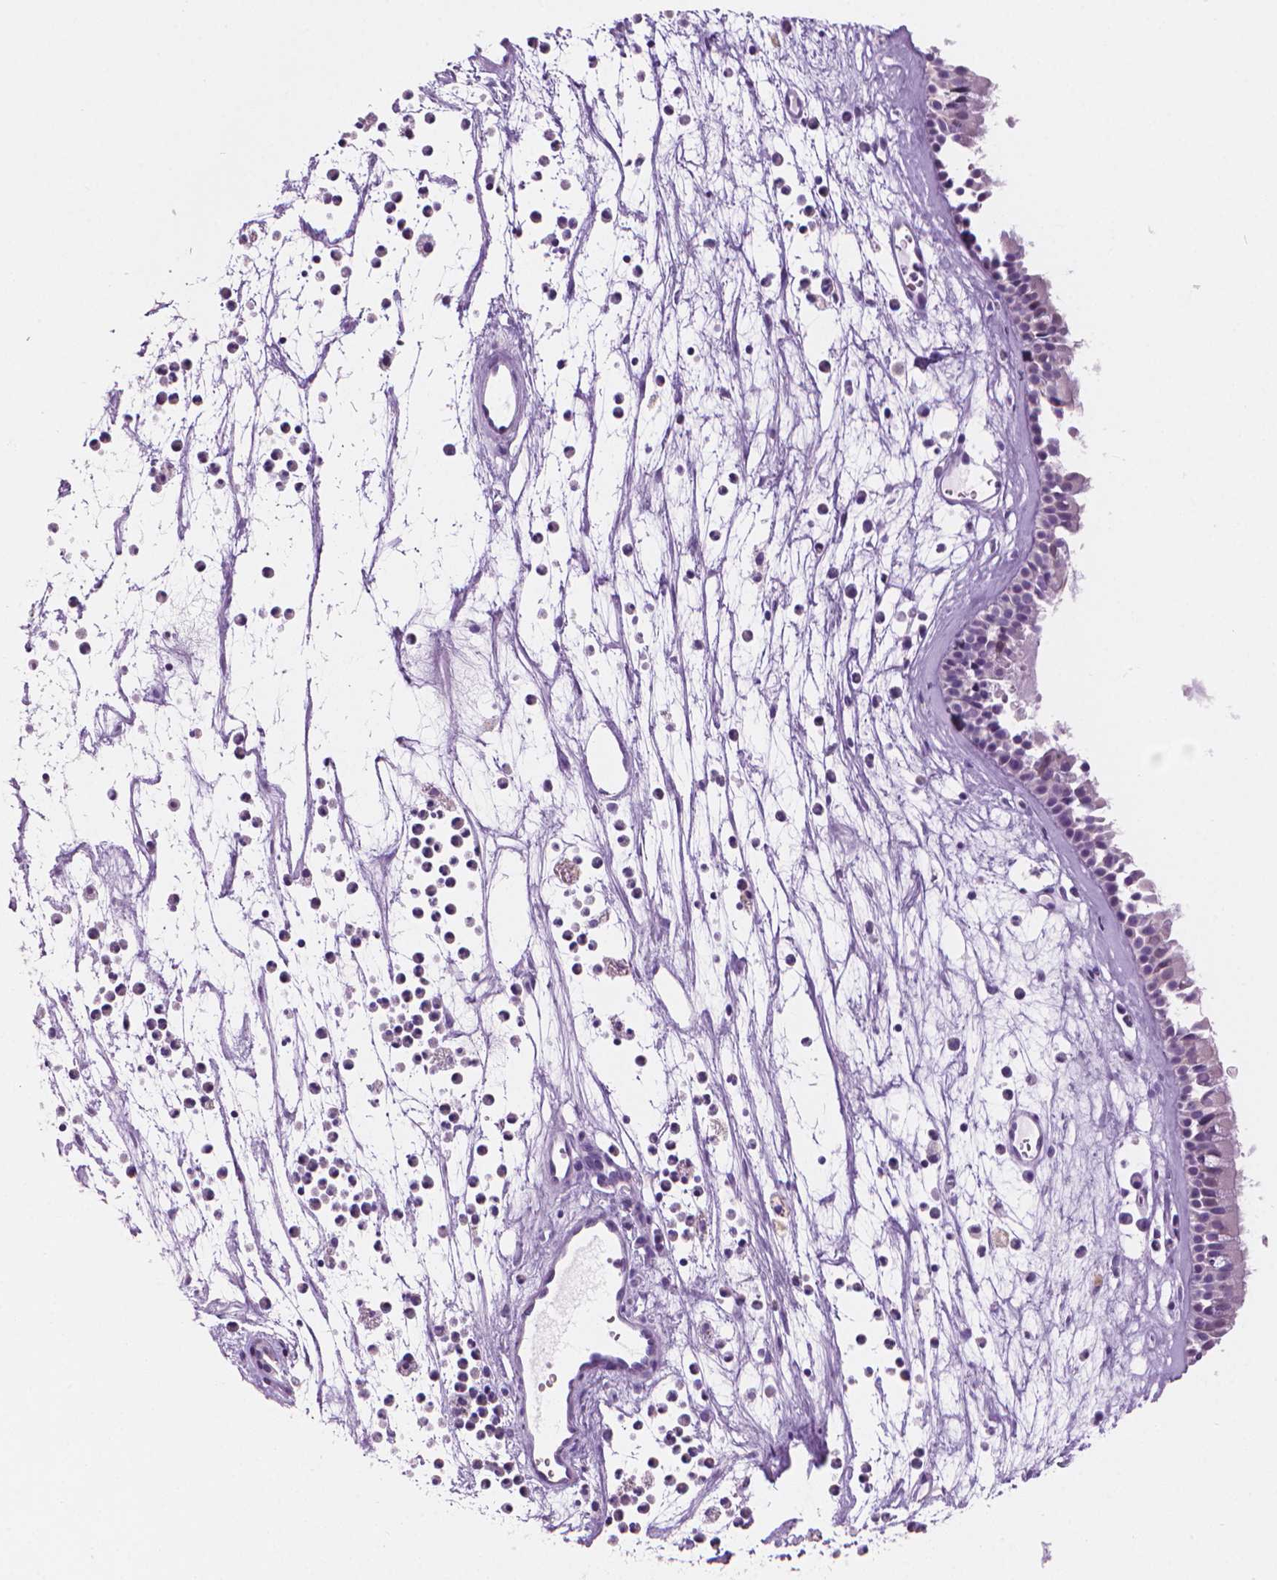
{"staining": {"intensity": "weak", "quantity": "<25%", "location": "nuclear"}, "tissue": "nasopharynx", "cell_type": "Respiratory epithelial cells", "image_type": "normal", "snomed": [{"axis": "morphology", "description": "Normal tissue, NOS"}, {"axis": "topography", "description": "Nasopharynx"}], "caption": "Immunohistochemistry (IHC) of normal nasopharynx exhibits no expression in respiratory epithelial cells.", "gene": "TTC29", "patient": {"sex": "female", "age": 52}}